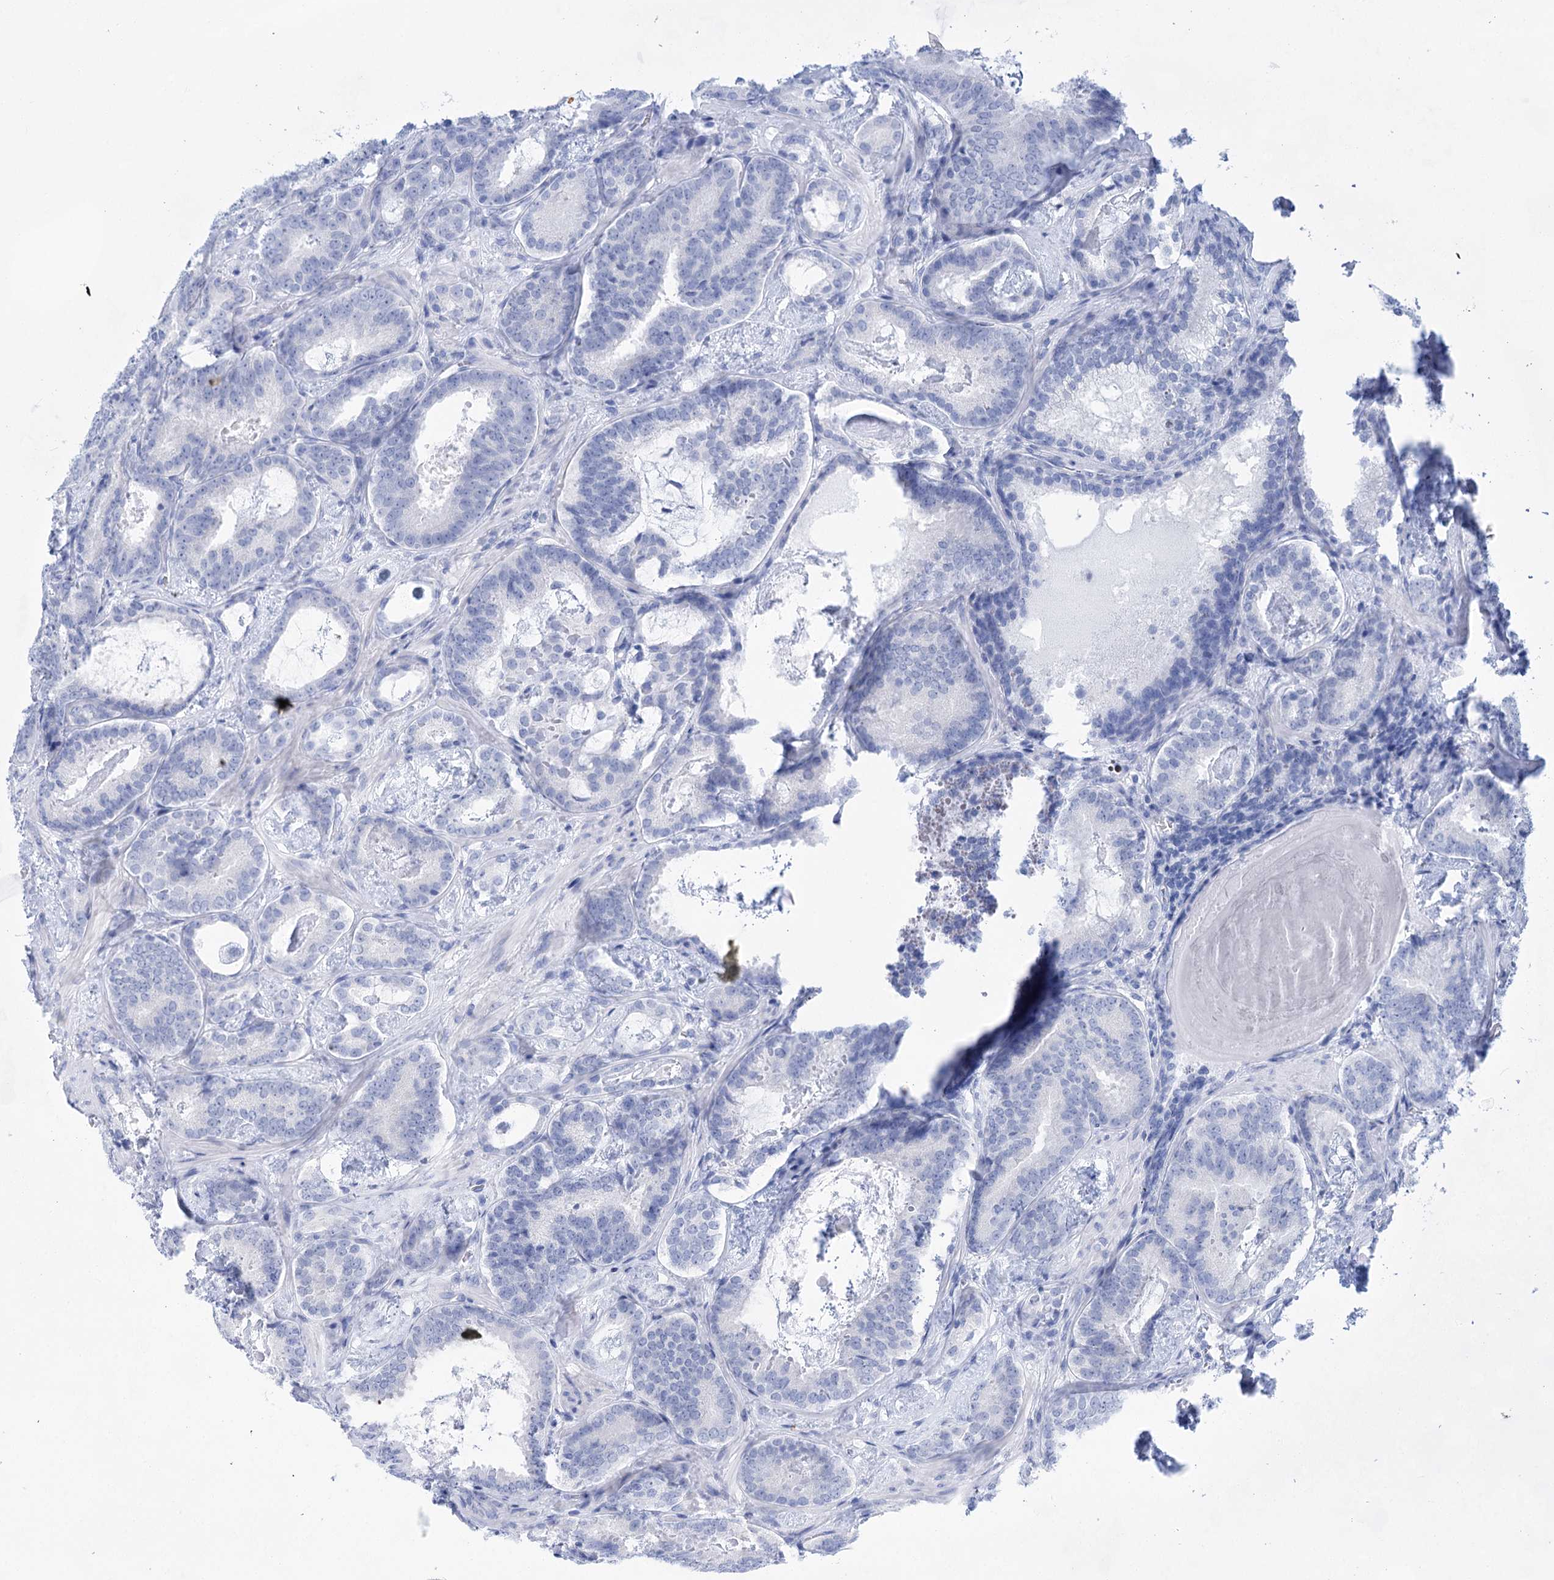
{"staining": {"intensity": "negative", "quantity": "none", "location": "none"}, "tissue": "prostate cancer", "cell_type": "Tumor cells", "image_type": "cancer", "snomed": [{"axis": "morphology", "description": "Adenocarcinoma, Low grade"}, {"axis": "topography", "description": "Prostate"}], "caption": "DAB immunohistochemical staining of low-grade adenocarcinoma (prostate) demonstrates no significant expression in tumor cells. (Stains: DAB (3,3'-diaminobenzidine) immunohistochemistry (IHC) with hematoxylin counter stain, Microscopy: brightfield microscopy at high magnification).", "gene": "LALBA", "patient": {"sex": "male", "age": 60}}